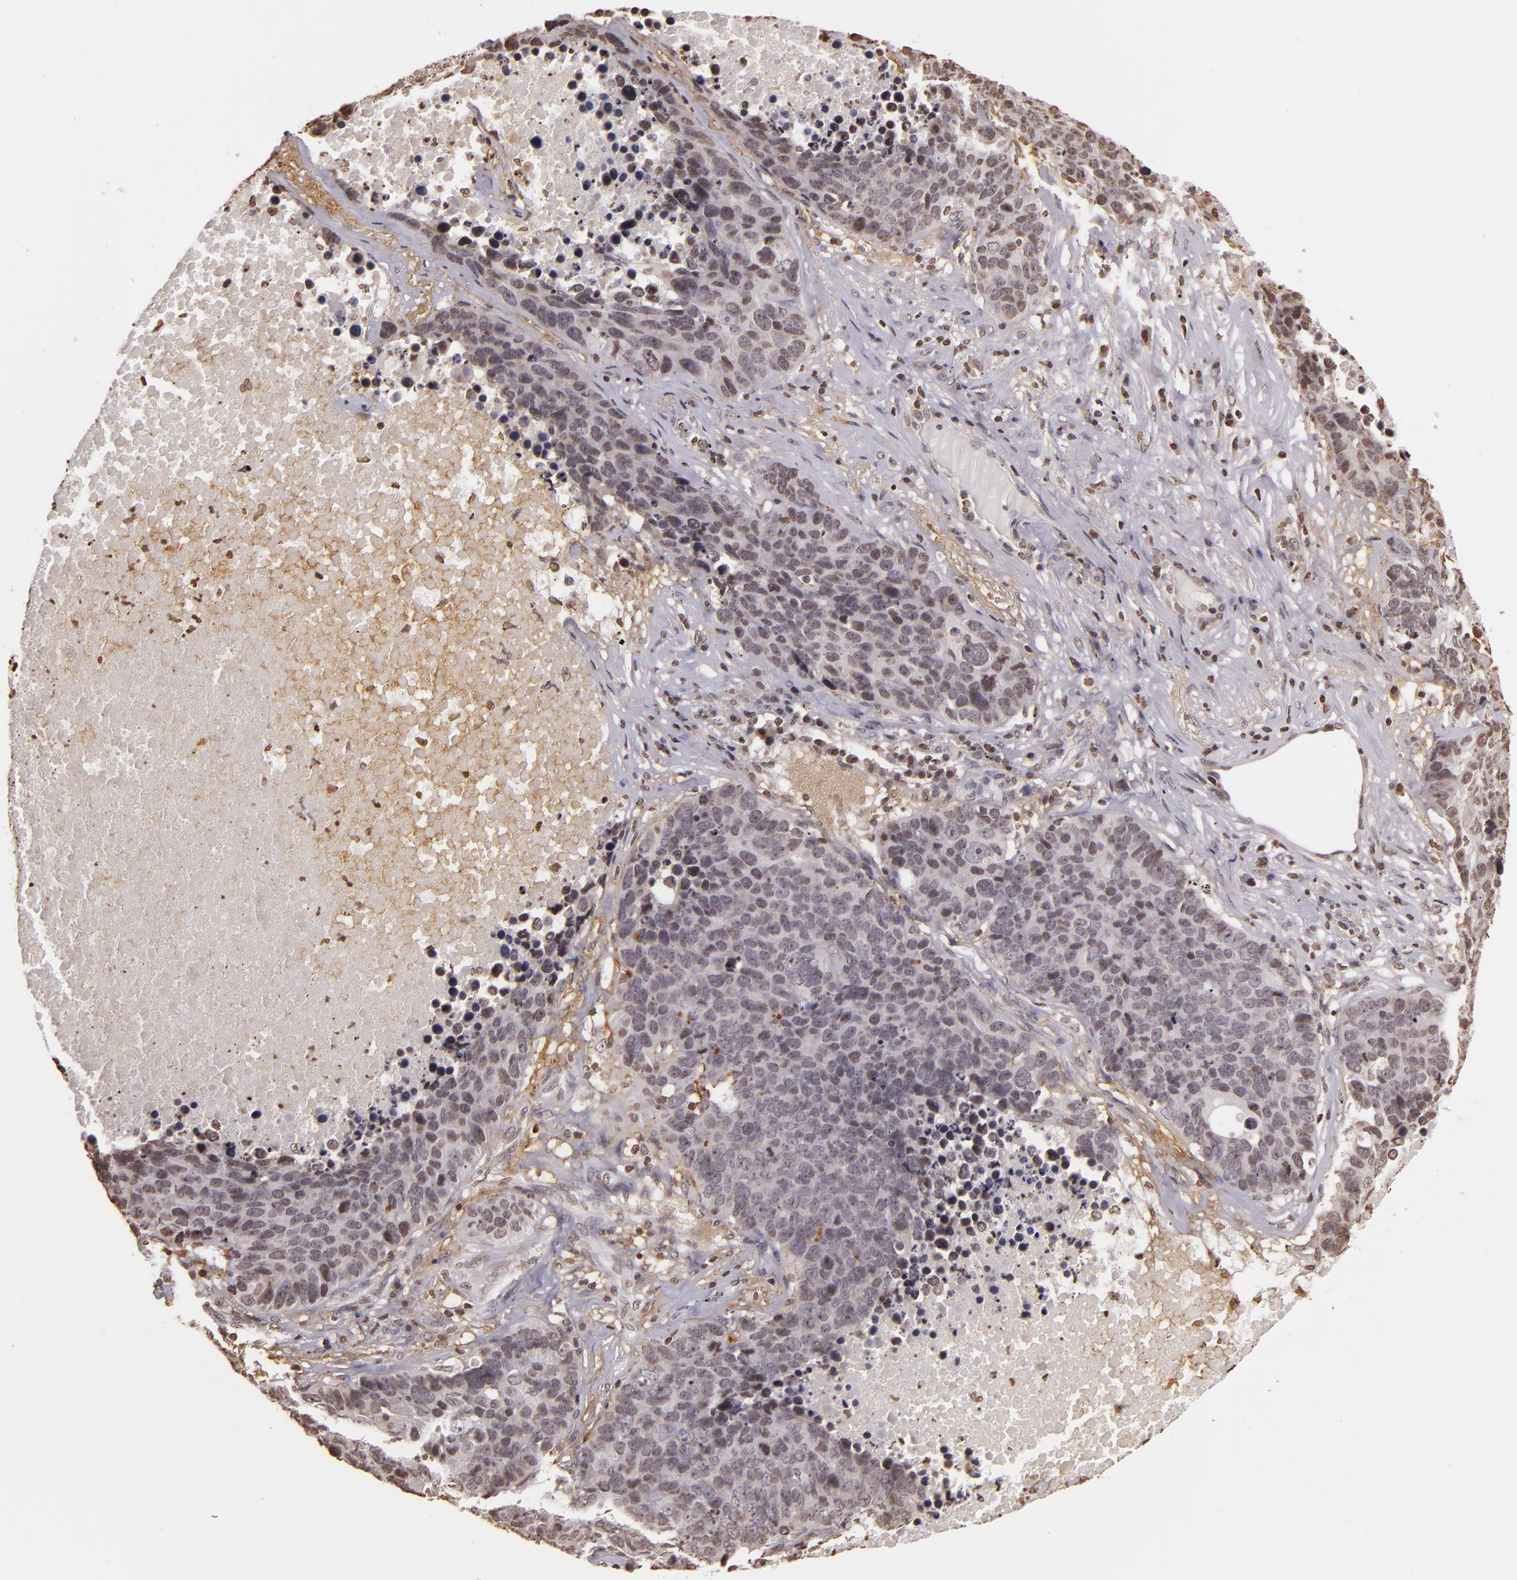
{"staining": {"intensity": "weak", "quantity": "<25%", "location": "nuclear"}, "tissue": "lung cancer", "cell_type": "Tumor cells", "image_type": "cancer", "snomed": [{"axis": "morphology", "description": "Carcinoid, malignant, NOS"}, {"axis": "topography", "description": "Lung"}], "caption": "Immunohistochemistry histopathology image of carcinoid (malignant) (lung) stained for a protein (brown), which displays no expression in tumor cells.", "gene": "THRB", "patient": {"sex": "male", "age": 60}}